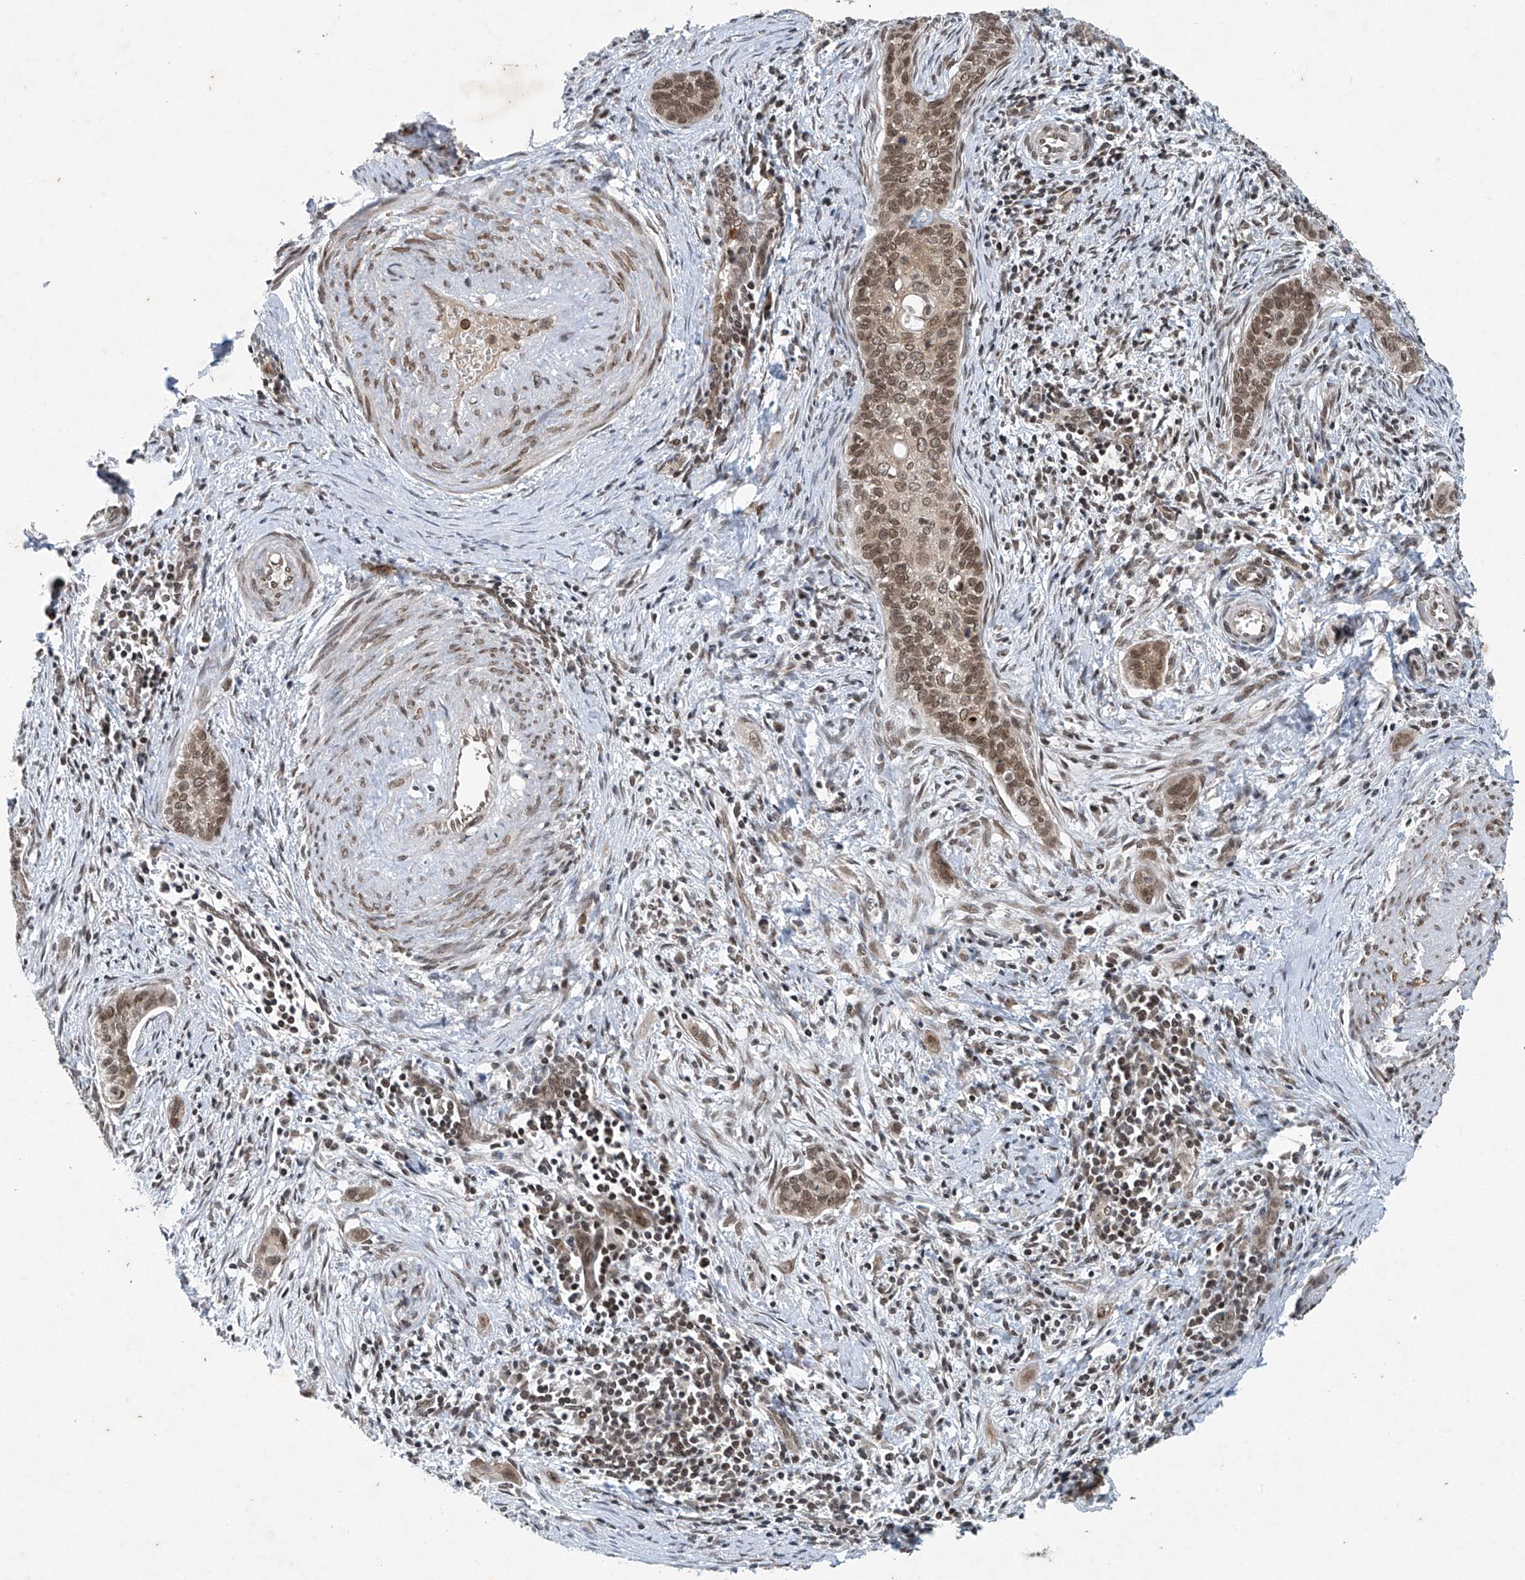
{"staining": {"intensity": "moderate", "quantity": ">75%", "location": "nuclear"}, "tissue": "cervical cancer", "cell_type": "Tumor cells", "image_type": "cancer", "snomed": [{"axis": "morphology", "description": "Squamous cell carcinoma, NOS"}, {"axis": "topography", "description": "Cervix"}], "caption": "Cervical squamous cell carcinoma stained with DAB (3,3'-diaminobenzidine) IHC demonstrates medium levels of moderate nuclear positivity in about >75% of tumor cells.", "gene": "TAF8", "patient": {"sex": "female", "age": 33}}